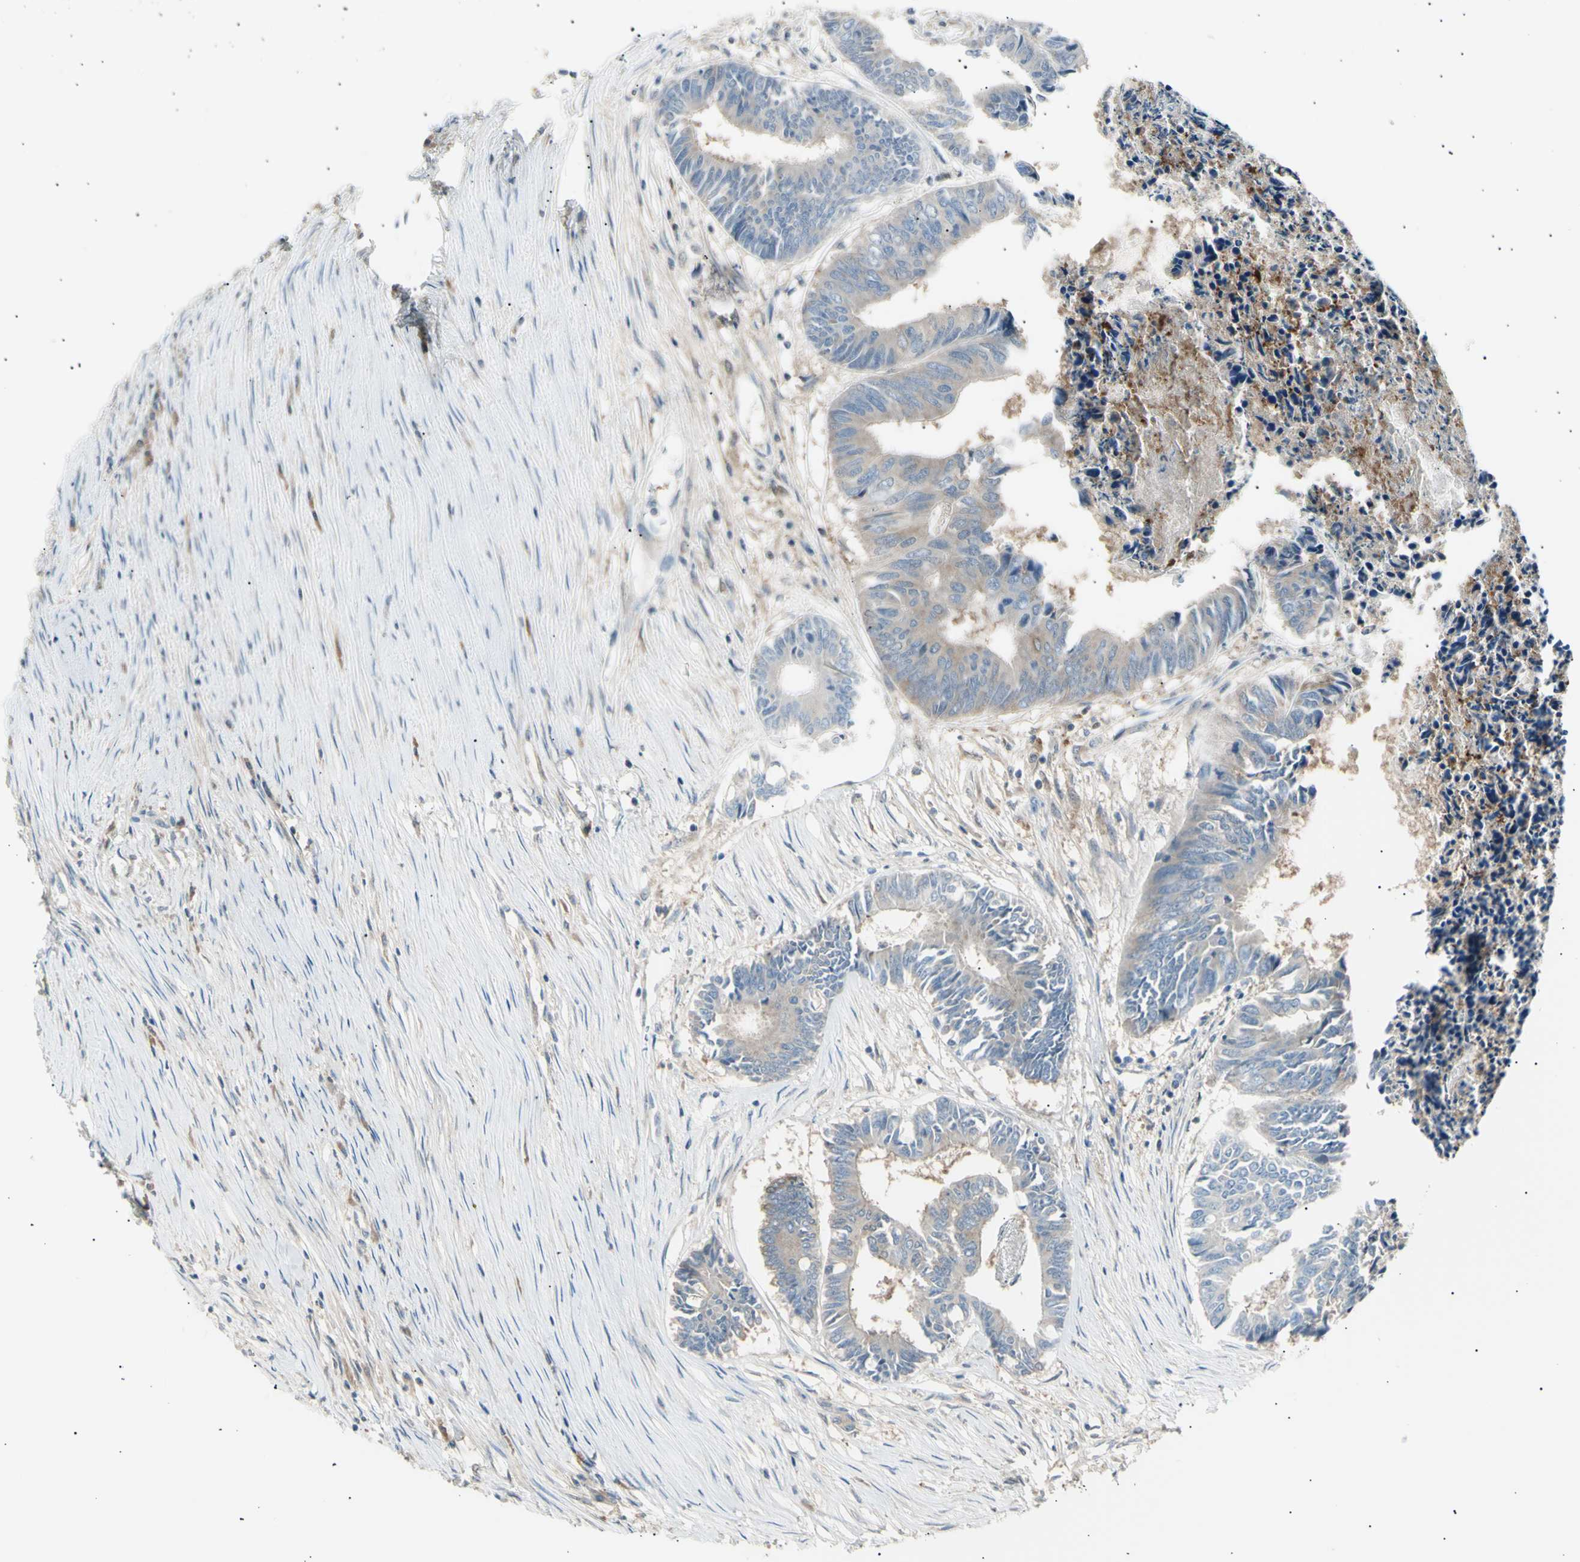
{"staining": {"intensity": "weak", "quantity": ">75%", "location": "cytoplasmic/membranous"}, "tissue": "colorectal cancer", "cell_type": "Tumor cells", "image_type": "cancer", "snomed": [{"axis": "morphology", "description": "Adenocarcinoma, NOS"}, {"axis": "topography", "description": "Rectum"}], "caption": "Colorectal cancer was stained to show a protein in brown. There is low levels of weak cytoplasmic/membranous expression in approximately >75% of tumor cells.", "gene": "LHPP", "patient": {"sex": "male", "age": 63}}